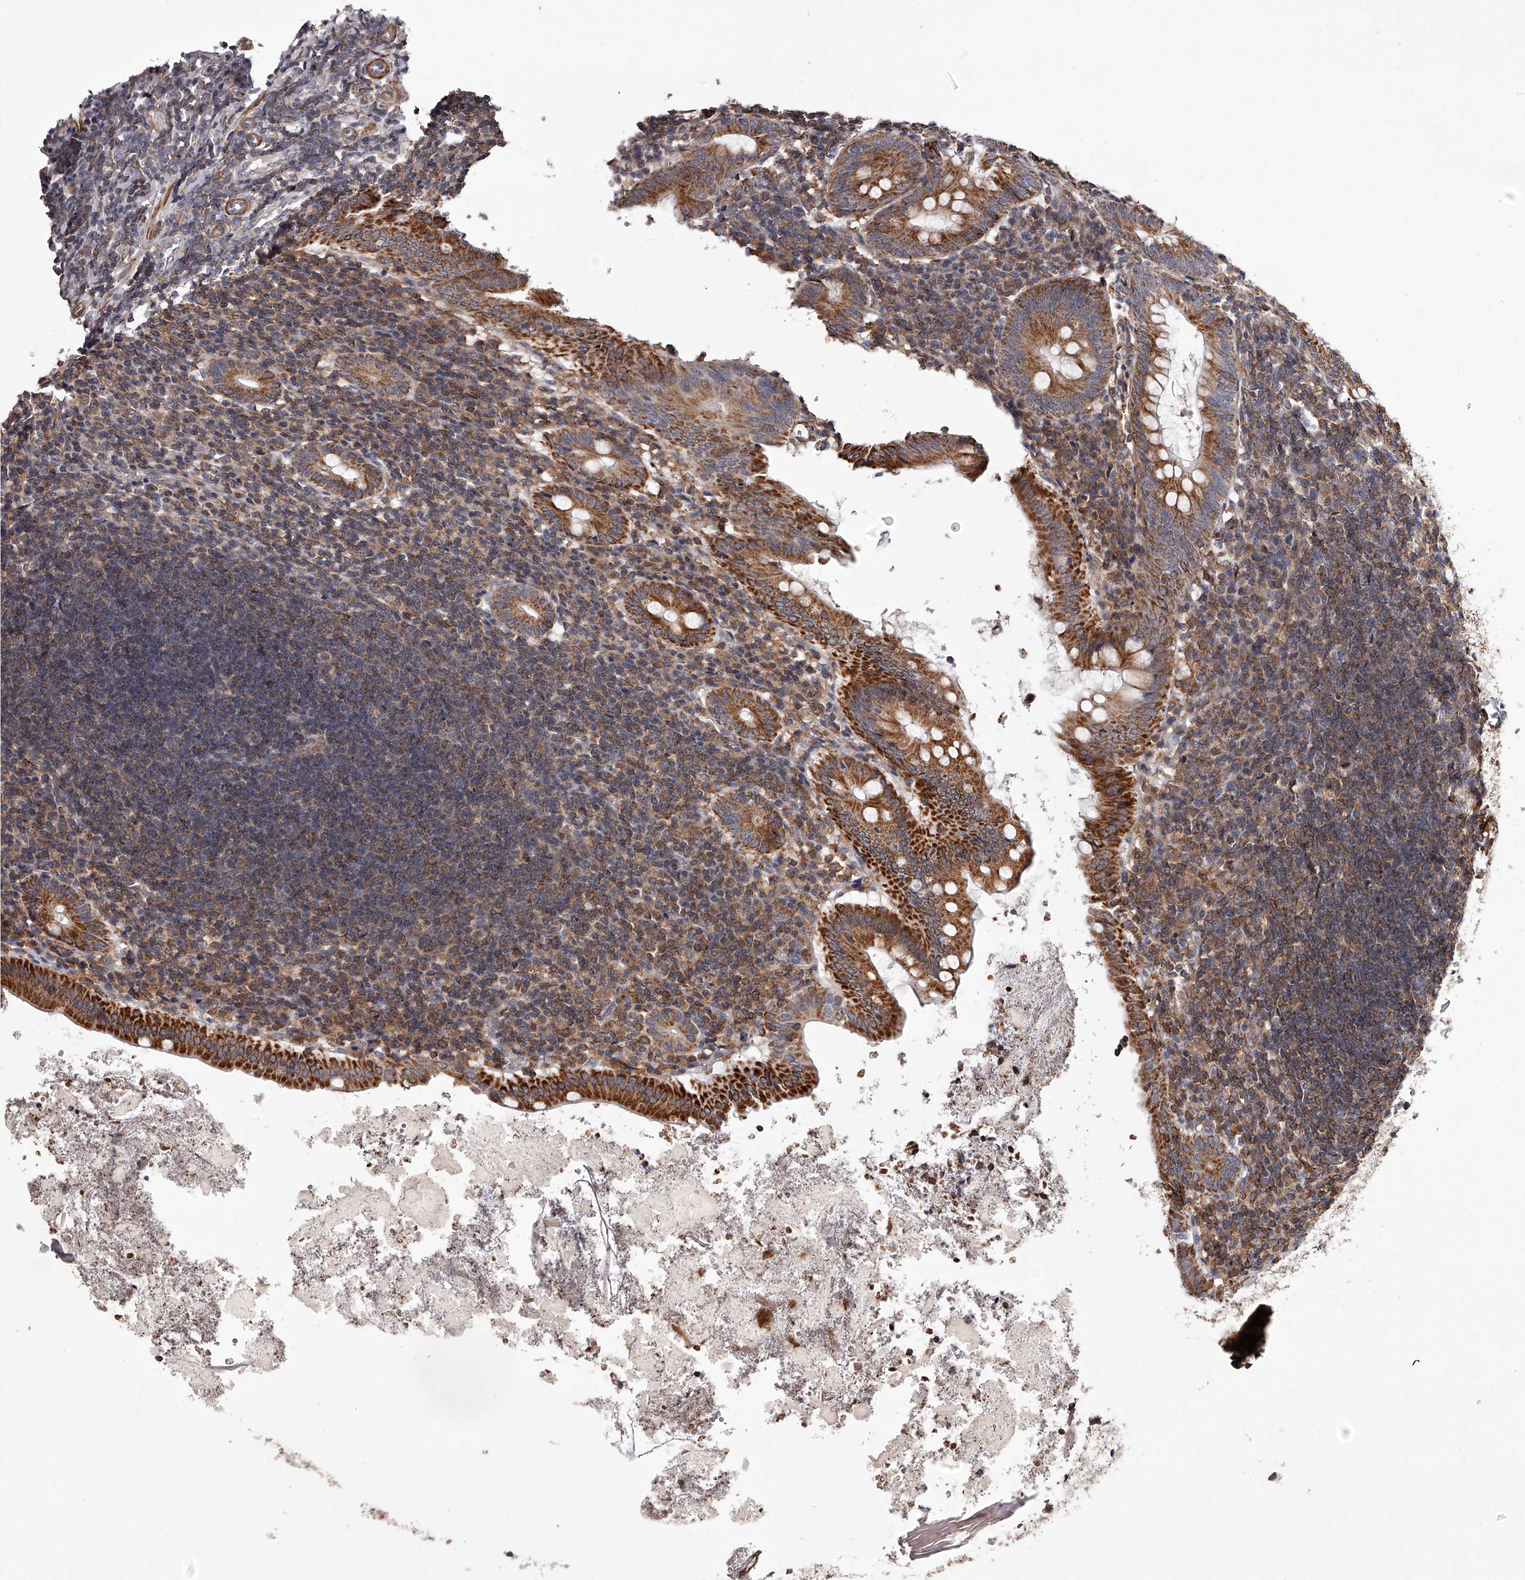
{"staining": {"intensity": "strong", "quantity": ">75%", "location": "cytoplasmic/membranous"}, "tissue": "appendix", "cell_type": "Glandular cells", "image_type": "normal", "snomed": [{"axis": "morphology", "description": "Normal tissue, NOS"}, {"axis": "topography", "description": "Appendix"}], "caption": "Protein expression analysis of benign human appendix reveals strong cytoplasmic/membranous positivity in approximately >75% of glandular cells.", "gene": "RRP36", "patient": {"sex": "female", "age": 54}}